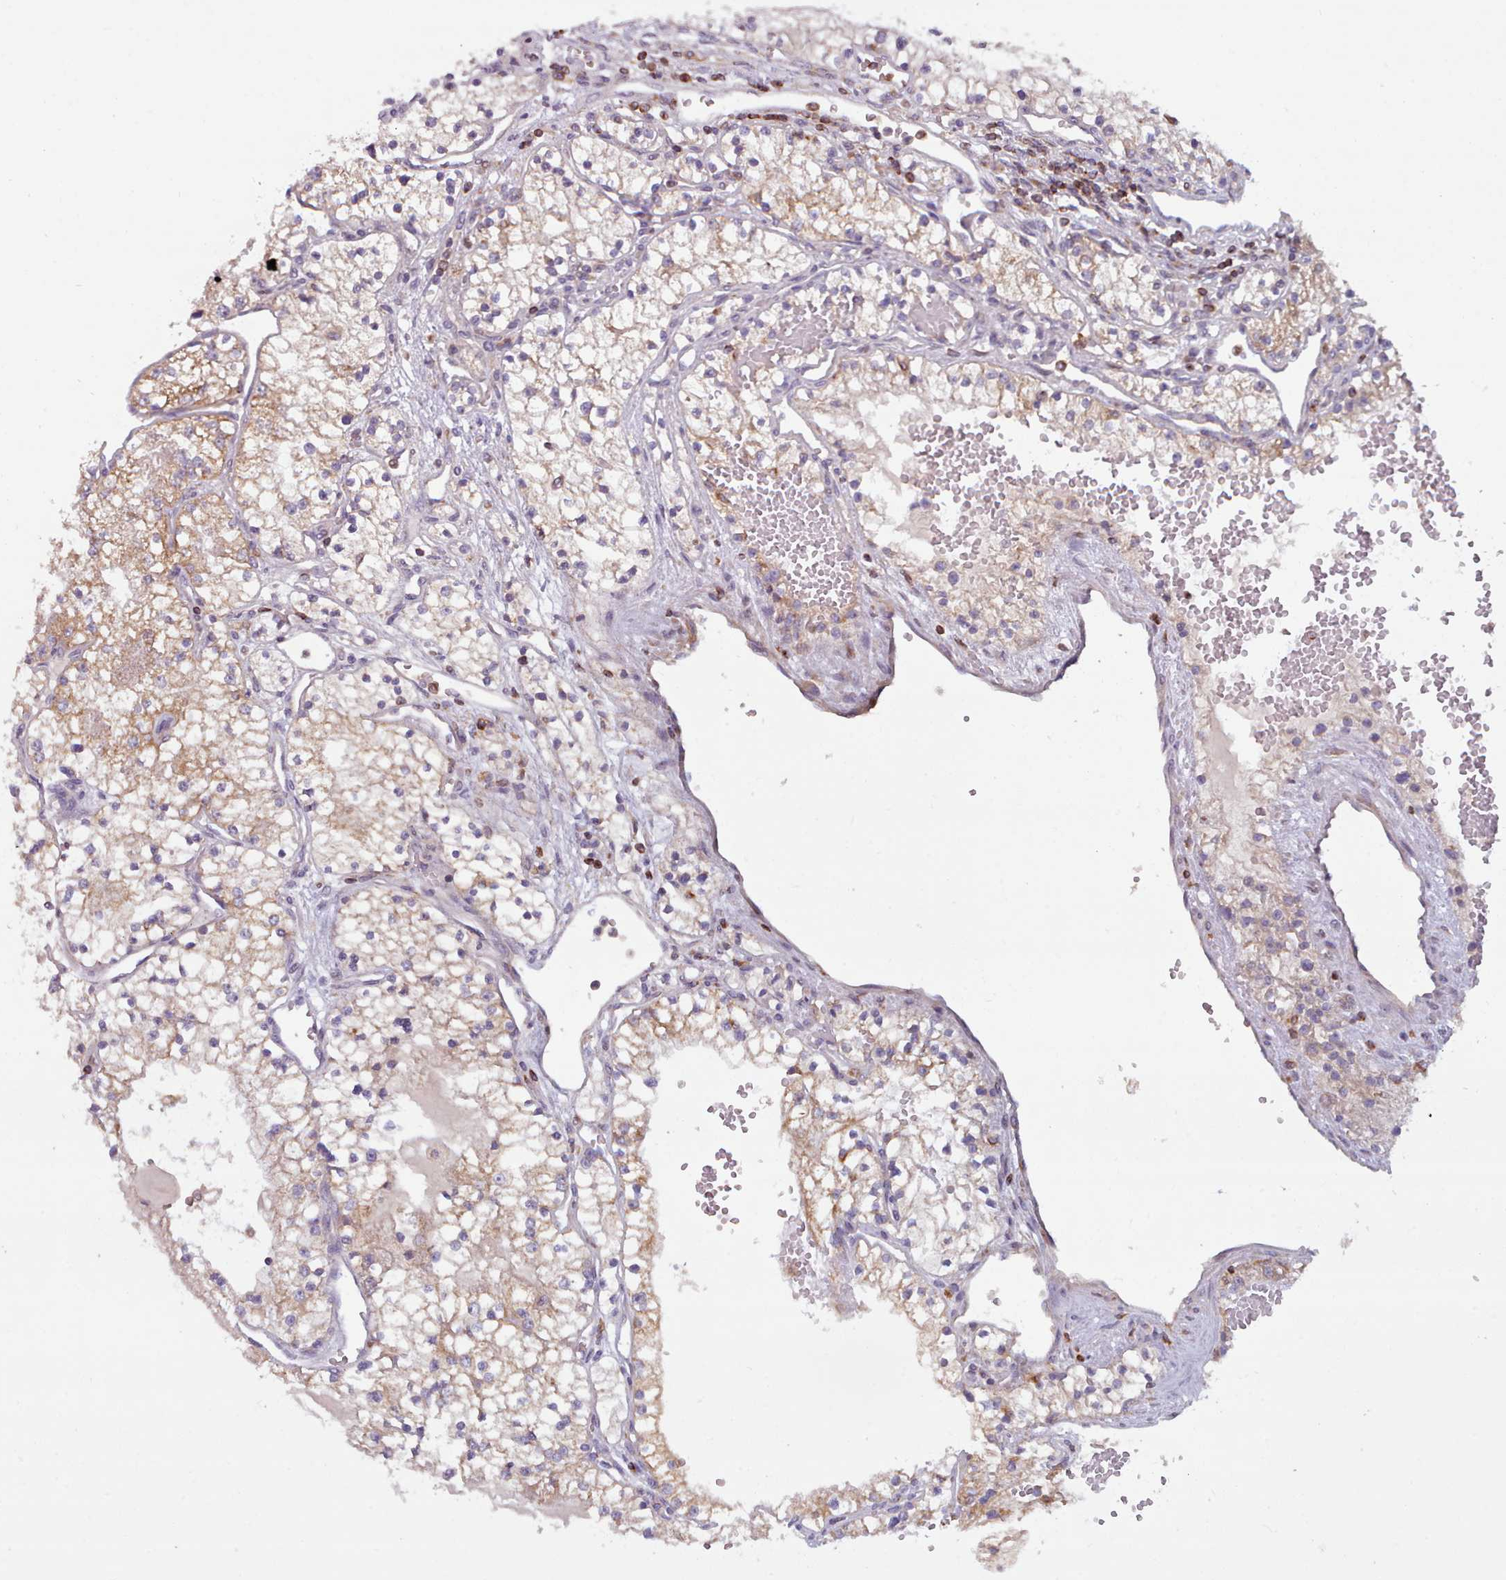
{"staining": {"intensity": "moderate", "quantity": "25%-75%", "location": "cytoplasmic/membranous"}, "tissue": "renal cancer", "cell_type": "Tumor cells", "image_type": "cancer", "snomed": [{"axis": "morphology", "description": "Normal tissue, NOS"}, {"axis": "morphology", "description": "Adenocarcinoma, NOS"}, {"axis": "topography", "description": "Kidney"}], "caption": "A brown stain labels moderate cytoplasmic/membranous expression of a protein in renal adenocarcinoma tumor cells.", "gene": "CRYBG1", "patient": {"sex": "male", "age": 68}}